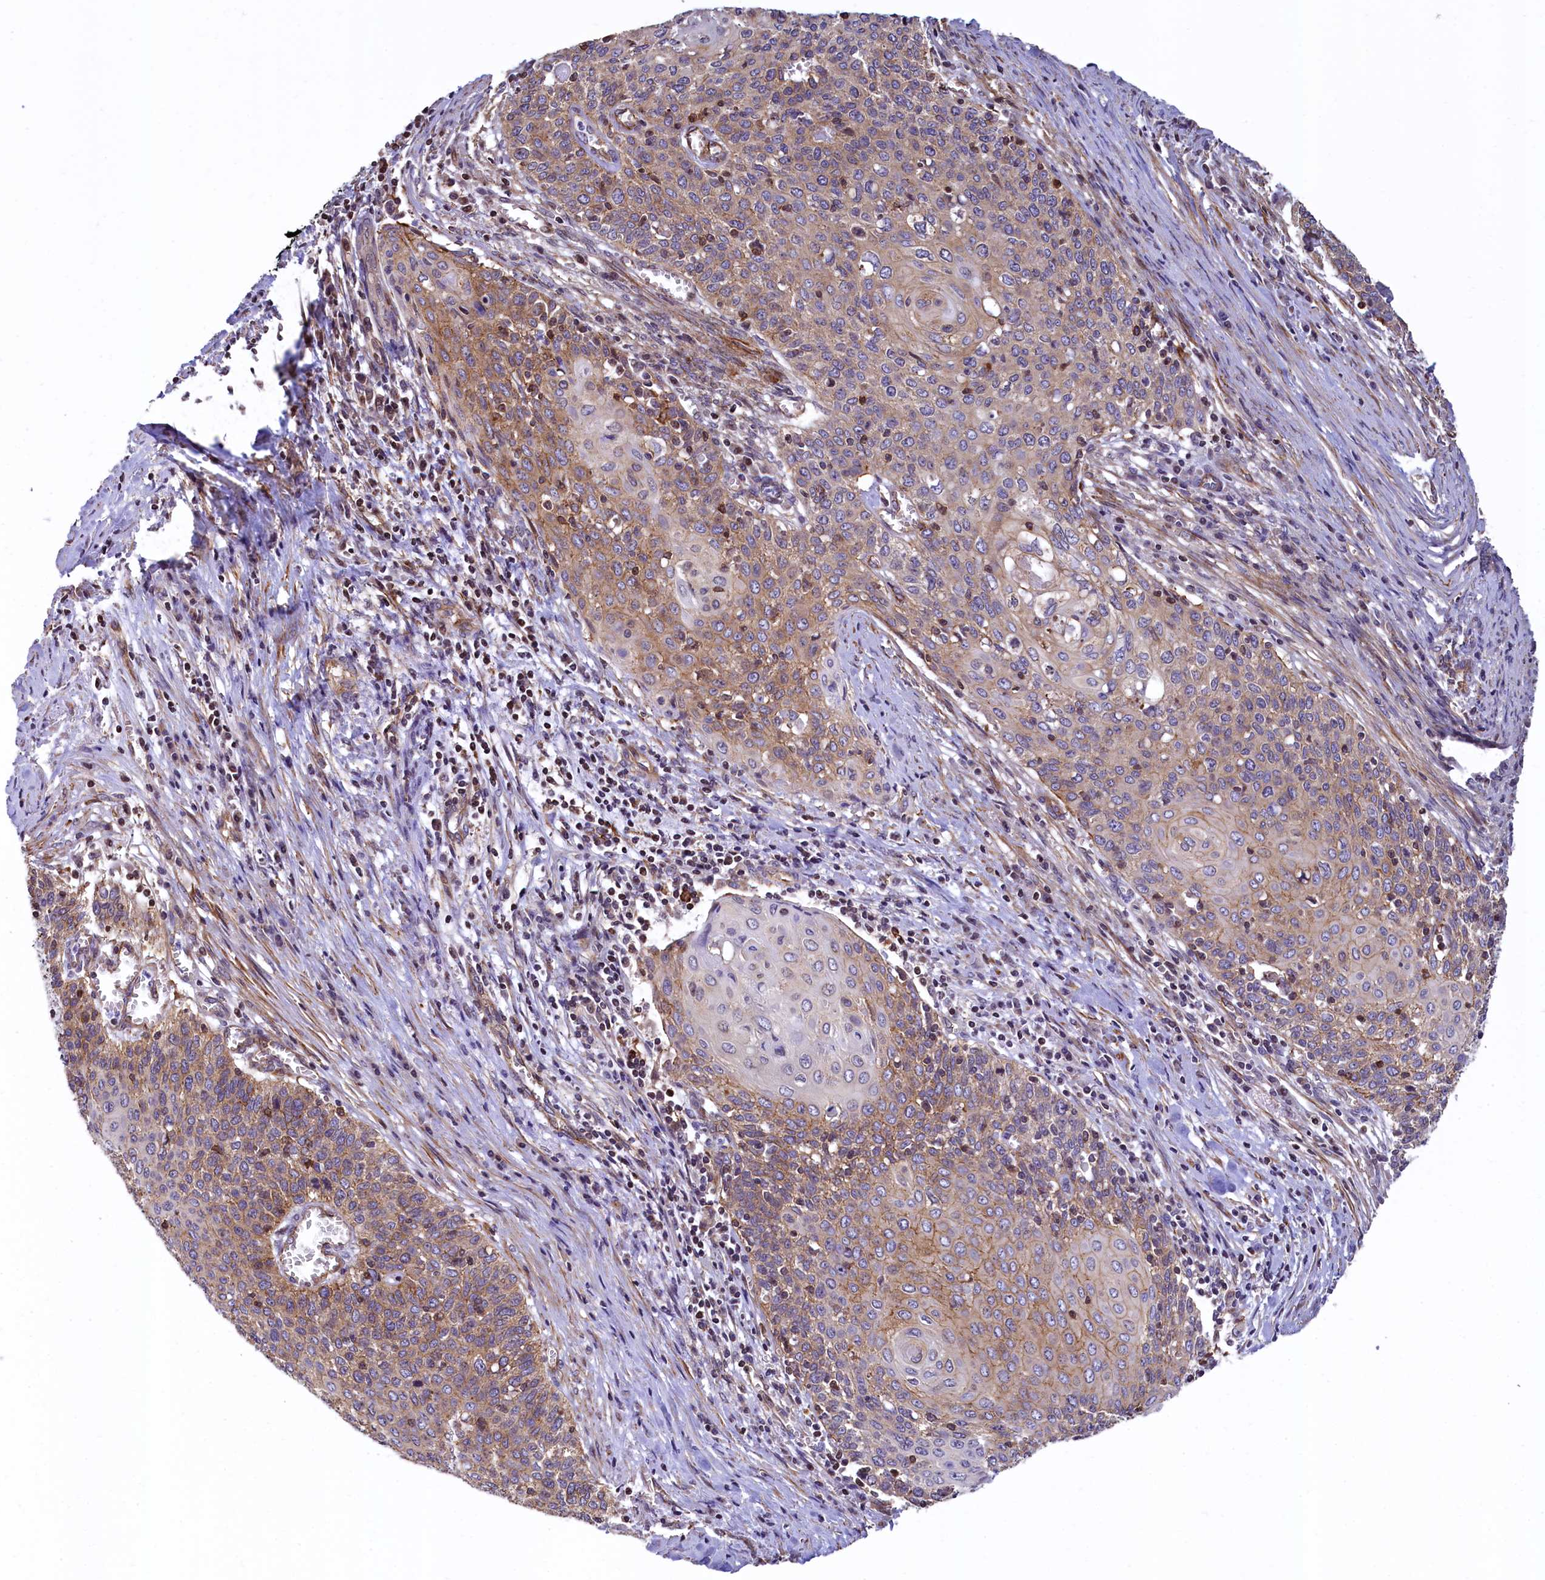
{"staining": {"intensity": "moderate", "quantity": ">75%", "location": "cytoplasmic/membranous"}, "tissue": "cervical cancer", "cell_type": "Tumor cells", "image_type": "cancer", "snomed": [{"axis": "morphology", "description": "Squamous cell carcinoma, NOS"}, {"axis": "topography", "description": "Cervix"}], "caption": "Immunohistochemical staining of cervical cancer shows moderate cytoplasmic/membranous protein staining in about >75% of tumor cells.", "gene": "ZNF2", "patient": {"sex": "female", "age": 39}}